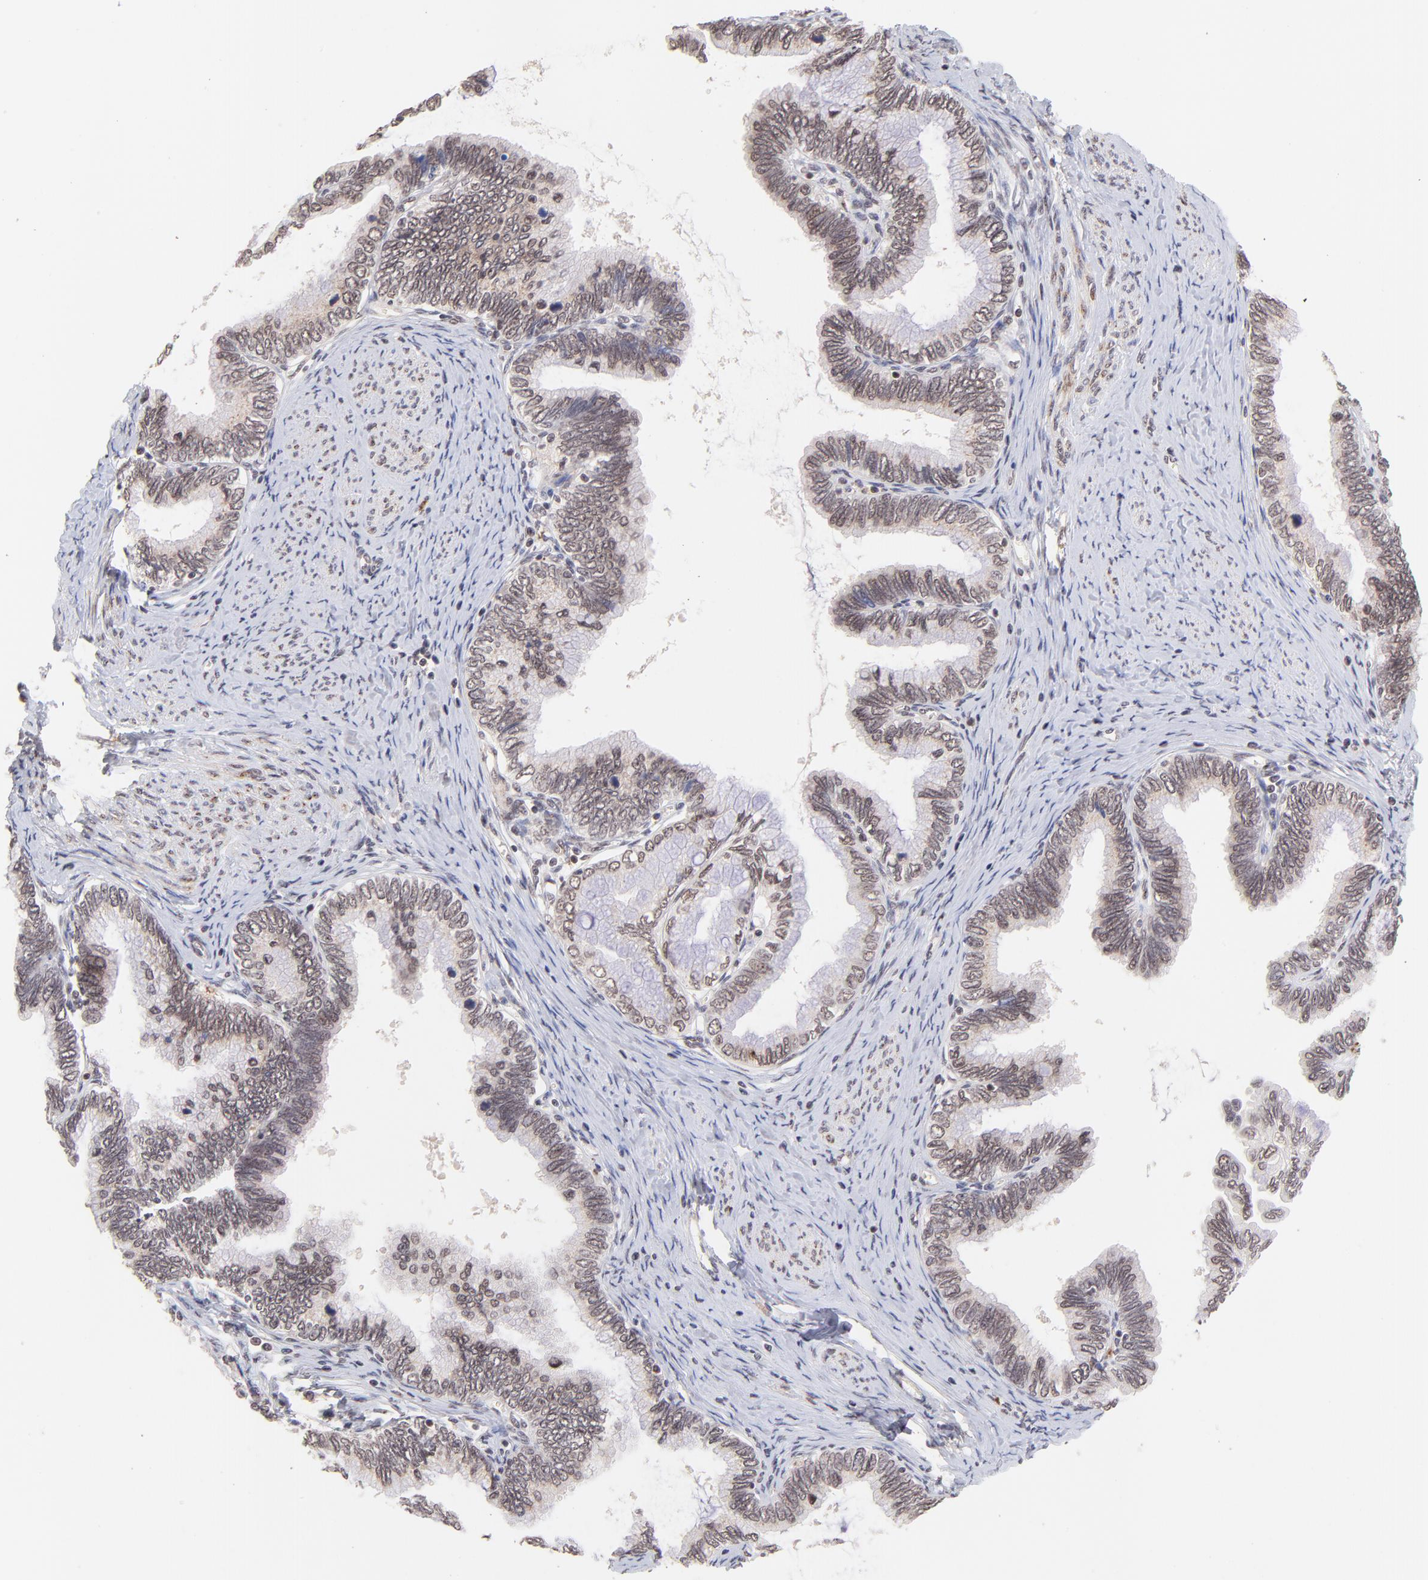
{"staining": {"intensity": "weak", "quantity": ">75%", "location": "nuclear"}, "tissue": "cervical cancer", "cell_type": "Tumor cells", "image_type": "cancer", "snomed": [{"axis": "morphology", "description": "Adenocarcinoma, NOS"}, {"axis": "topography", "description": "Cervix"}], "caption": "High-power microscopy captured an IHC photomicrograph of cervical adenocarcinoma, revealing weak nuclear positivity in approximately >75% of tumor cells.", "gene": "MED12", "patient": {"sex": "female", "age": 49}}